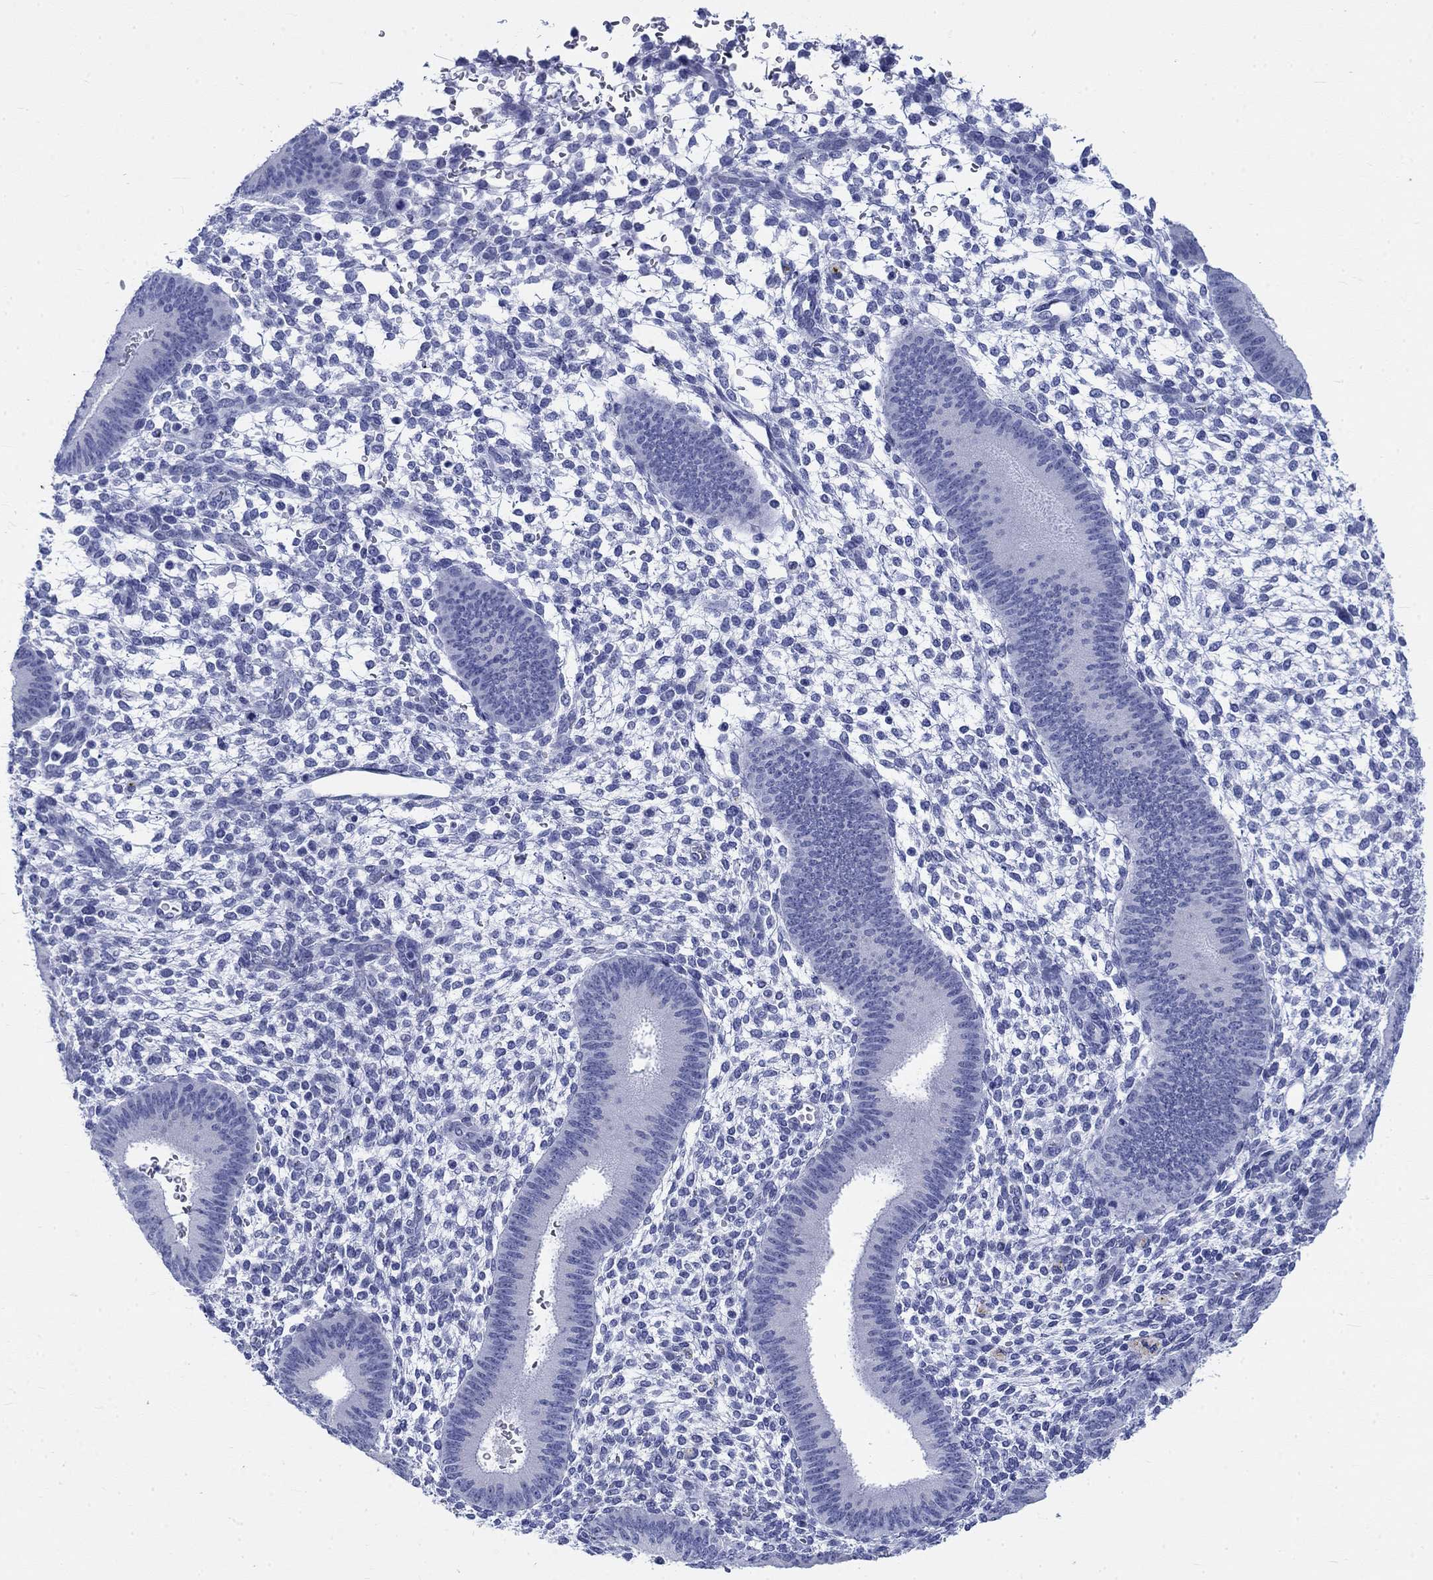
{"staining": {"intensity": "negative", "quantity": "none", "location": "none"}, "tissue": "endometrium", "cell_type": "Cells in endometrial stroma", "image_type": "normal", "snomed": [{"axis": "morphology", "description": "Normal tissue, NOS"}, {"axis": "topography", "description": "Endometrium"}], "caption": "High magnification brightfield microscopy of unremarkable endometrium stained with DAB (brown) and counterstained with hematoxylin (blue): cells in endometrial stroma show no significant positivity. (Stains: DAB (3,3'-diaminobenzidine) immunohistochemistry with hematoxylin counter stain, Microscopy: brightfield microscopy at high magnification).", "gene": "KRT76", "patient": {"sex": "female", "age": 39}}